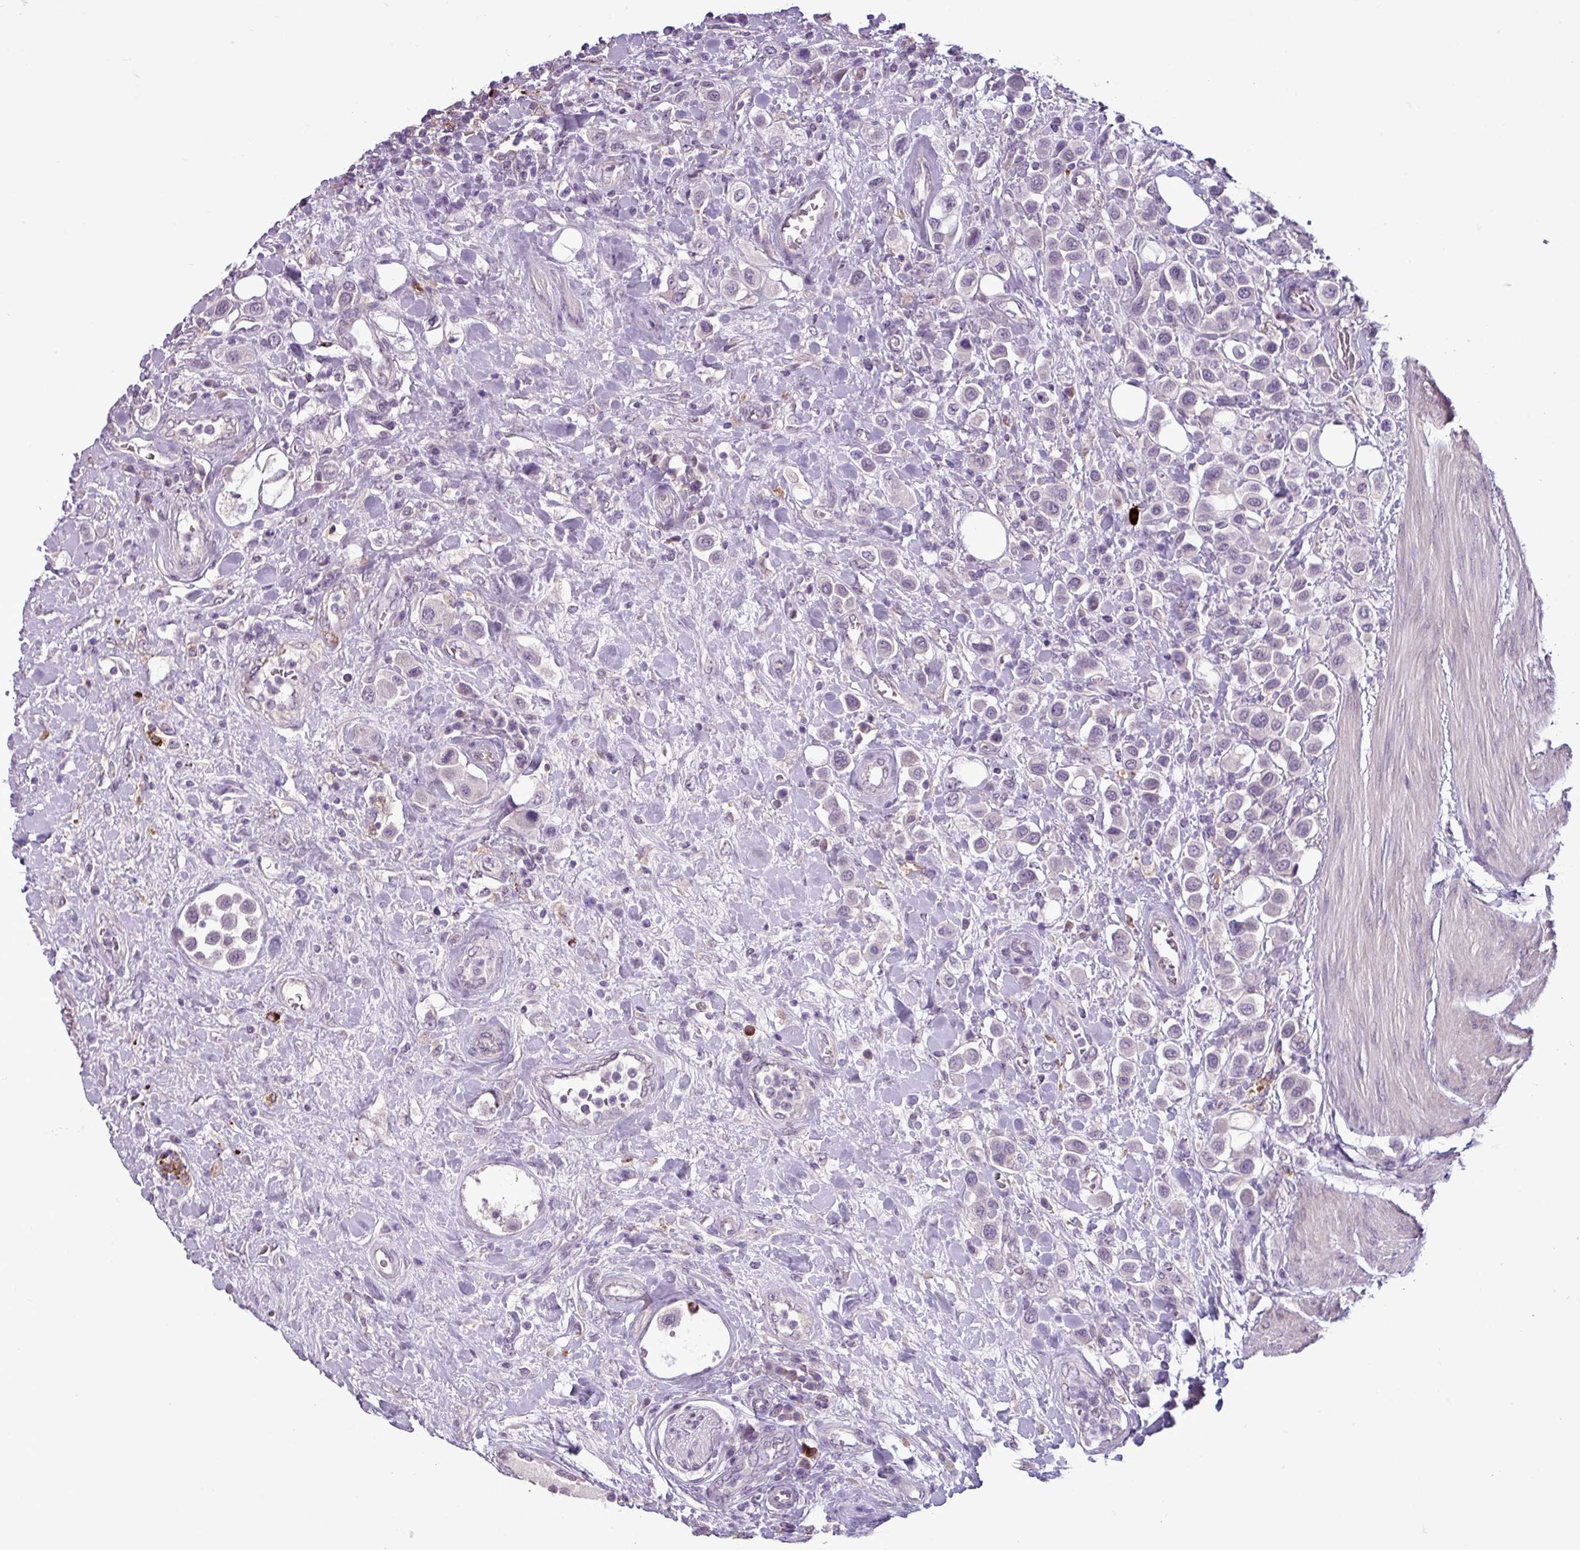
{"staining": {"intensity": "negative", "quantity": "none", "location": "none"}, "tissue": "urothelial cancer", "cell_type": "Tumor cells", "image_type": "cancer", "snomed": [{"axis": "morphology", "description": "Urothelial carcinoma, High grade"}, {"axis": "topography", "description": "Urinary bladder"}], "caption": "The immunohistochemistry image has no significant staining in tumor cells of urothelial cancer tissue.", "gene": "C9orf24", "patient": {"sex": "male", "age": 50}}